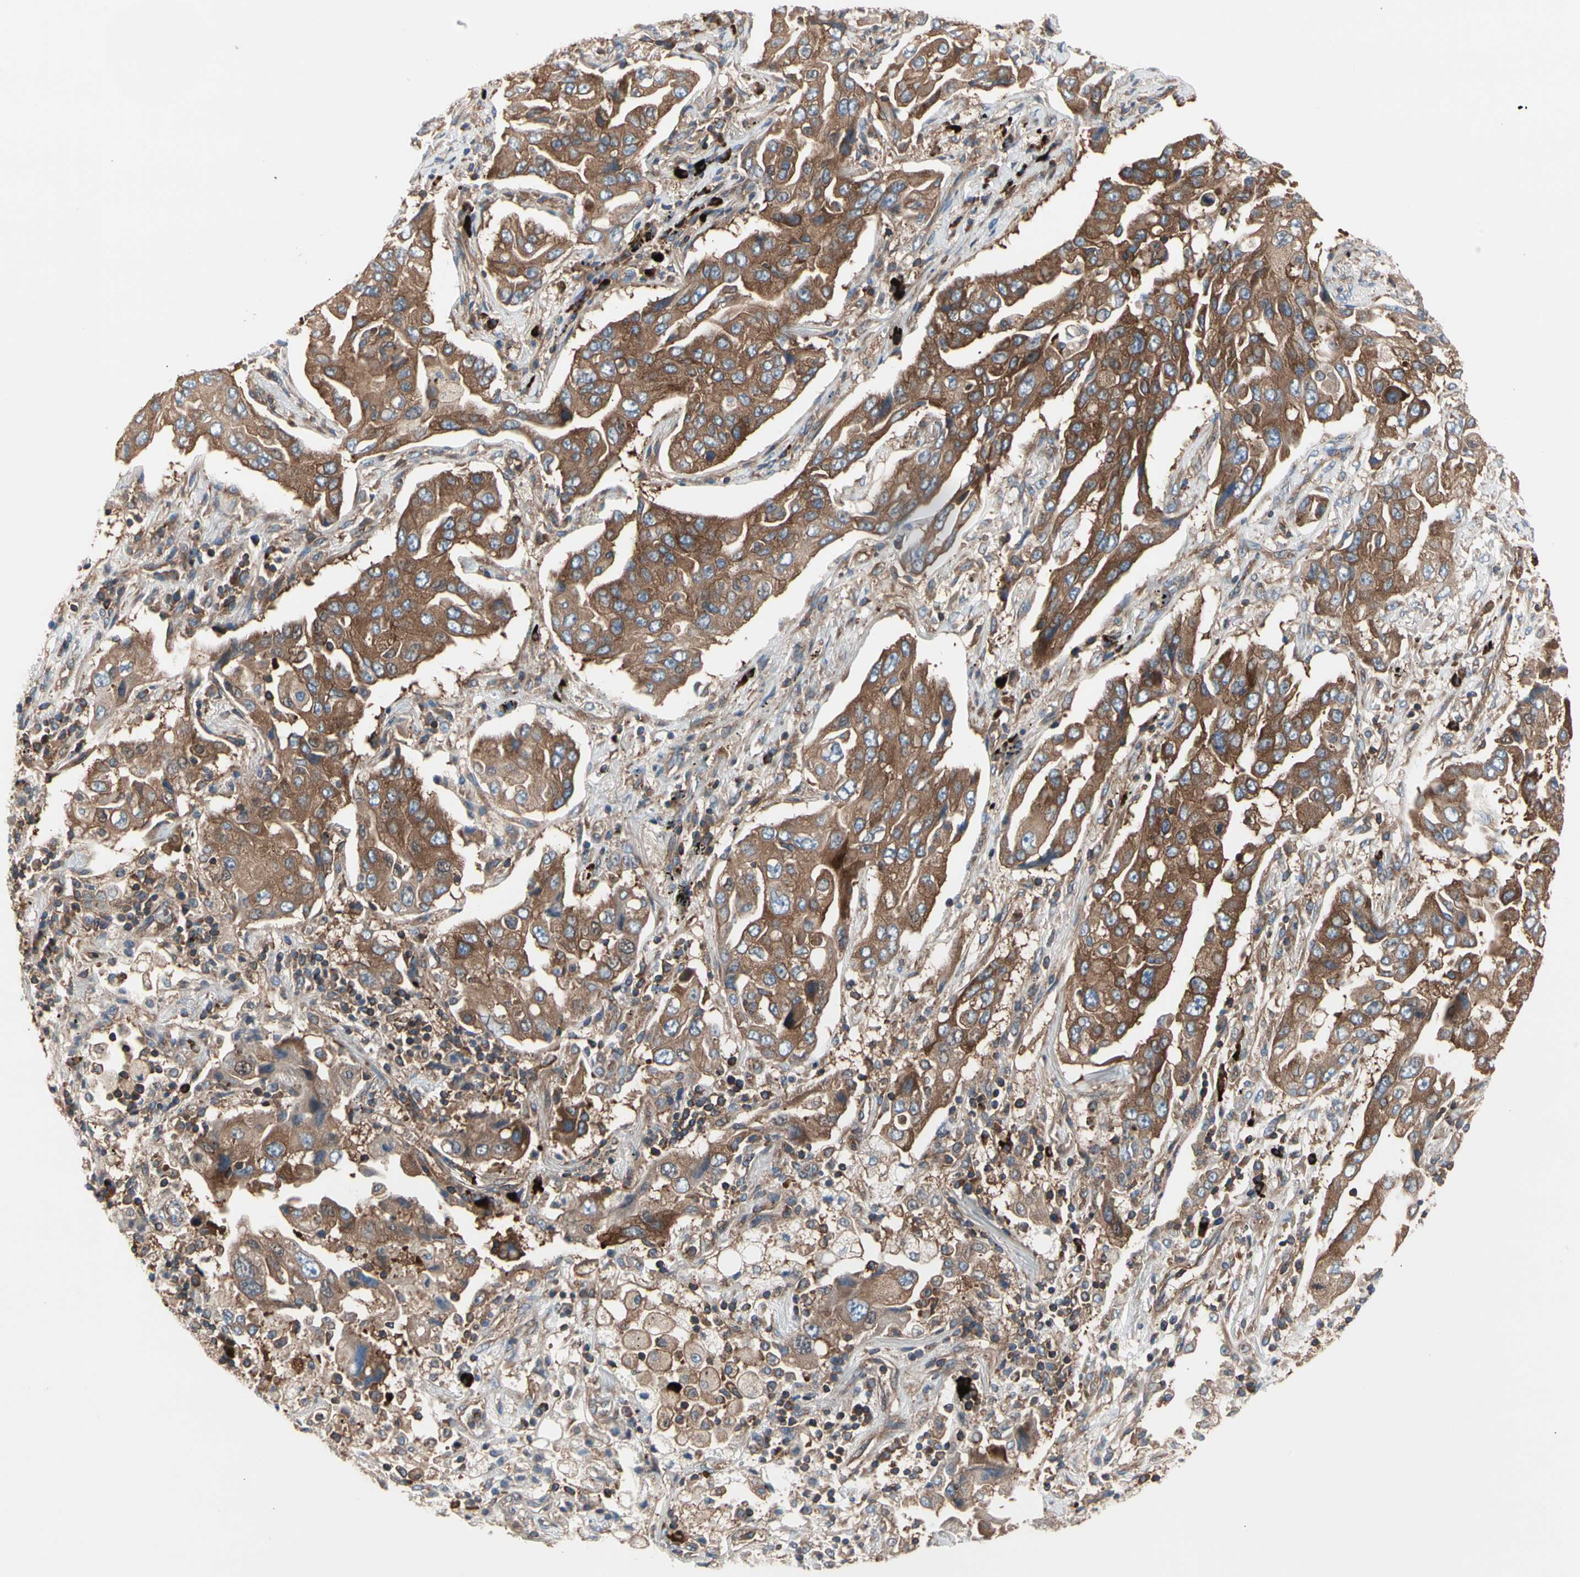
{"staining": {"intensity": "strong", "quantity": ">75%", "location": "cytoplasmic/membranous"}, "tissue": "lung cancer", "cell_type": "Tumor cells", "image_type": "cancer", "snomed": [{"axis": "morphology", "description": "Adenocarcinoma, NOS"}, {"axis": "topography", "description": "Lung"}], "caption": "Immunohistochemical staining of adenocarcinoma (lung) reveals high levels of strong cytoplasmic/membranous protein positivity in approximately >75% of tumor cells. The protein of interest is stained brown, and the nuclei are stained in blue (DAB IHC with brightfield microscopy, high magnification).", "gene": "ROCK1", "patient": {"sex": "female", "age": 65}}